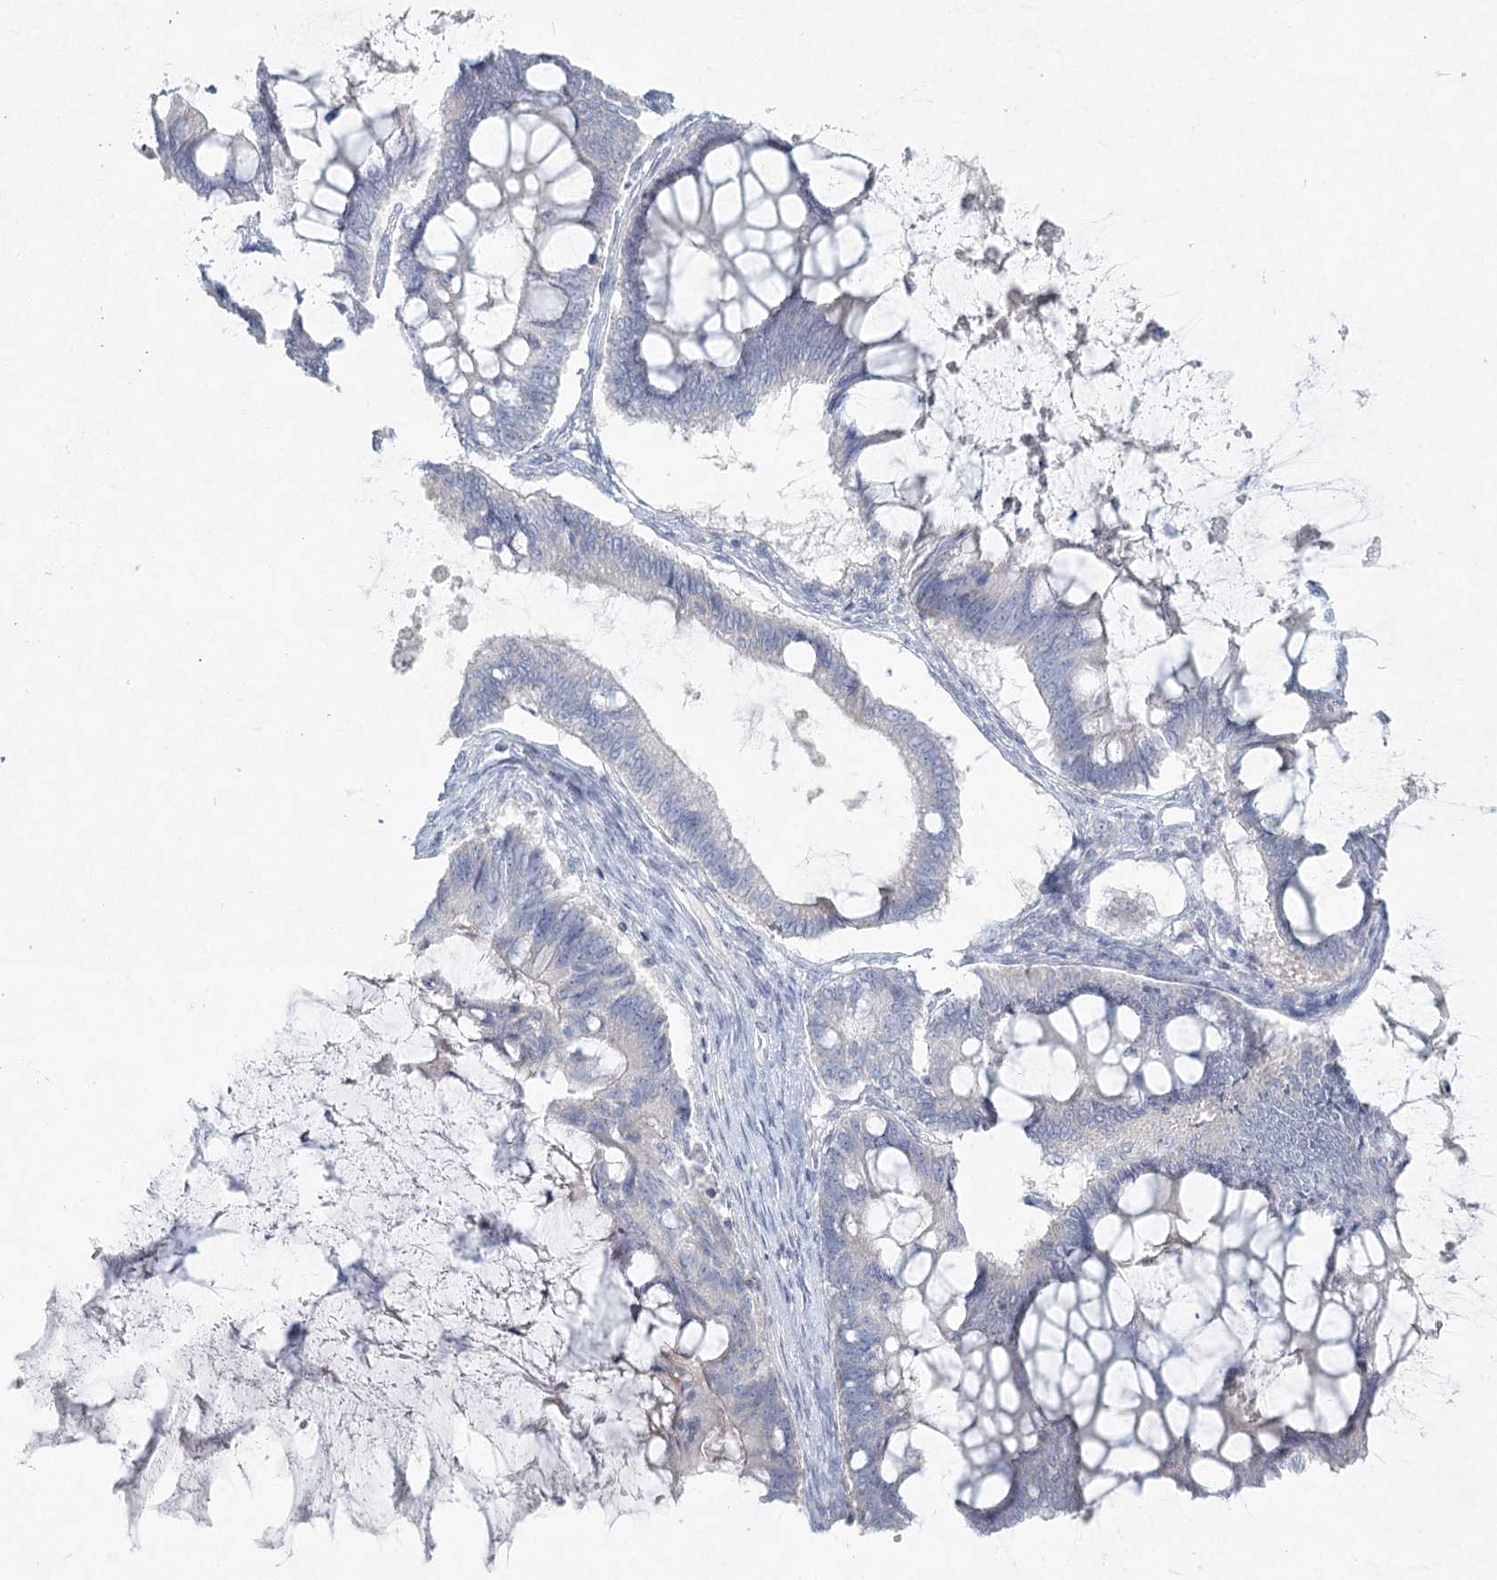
{"staining": {"intensity": "negative", "quantity": "none", "location": "none"}, "tissue": "ovarian cancer", "cell_type": "Tumor cells", "image_type": "cancer", "snomed": [{"axis": "morphology", "description": "Cystadenocarcinoma, mucinous, NOS"}, {"axis": "topography", "description": "Ovary"}], "caption": "Human ovarian cancer stained for a protein using IHC demonstrates no staining in tumor cells.", "gene": "LRP2BP", "patient": {"sex": "female", "age": 61}}